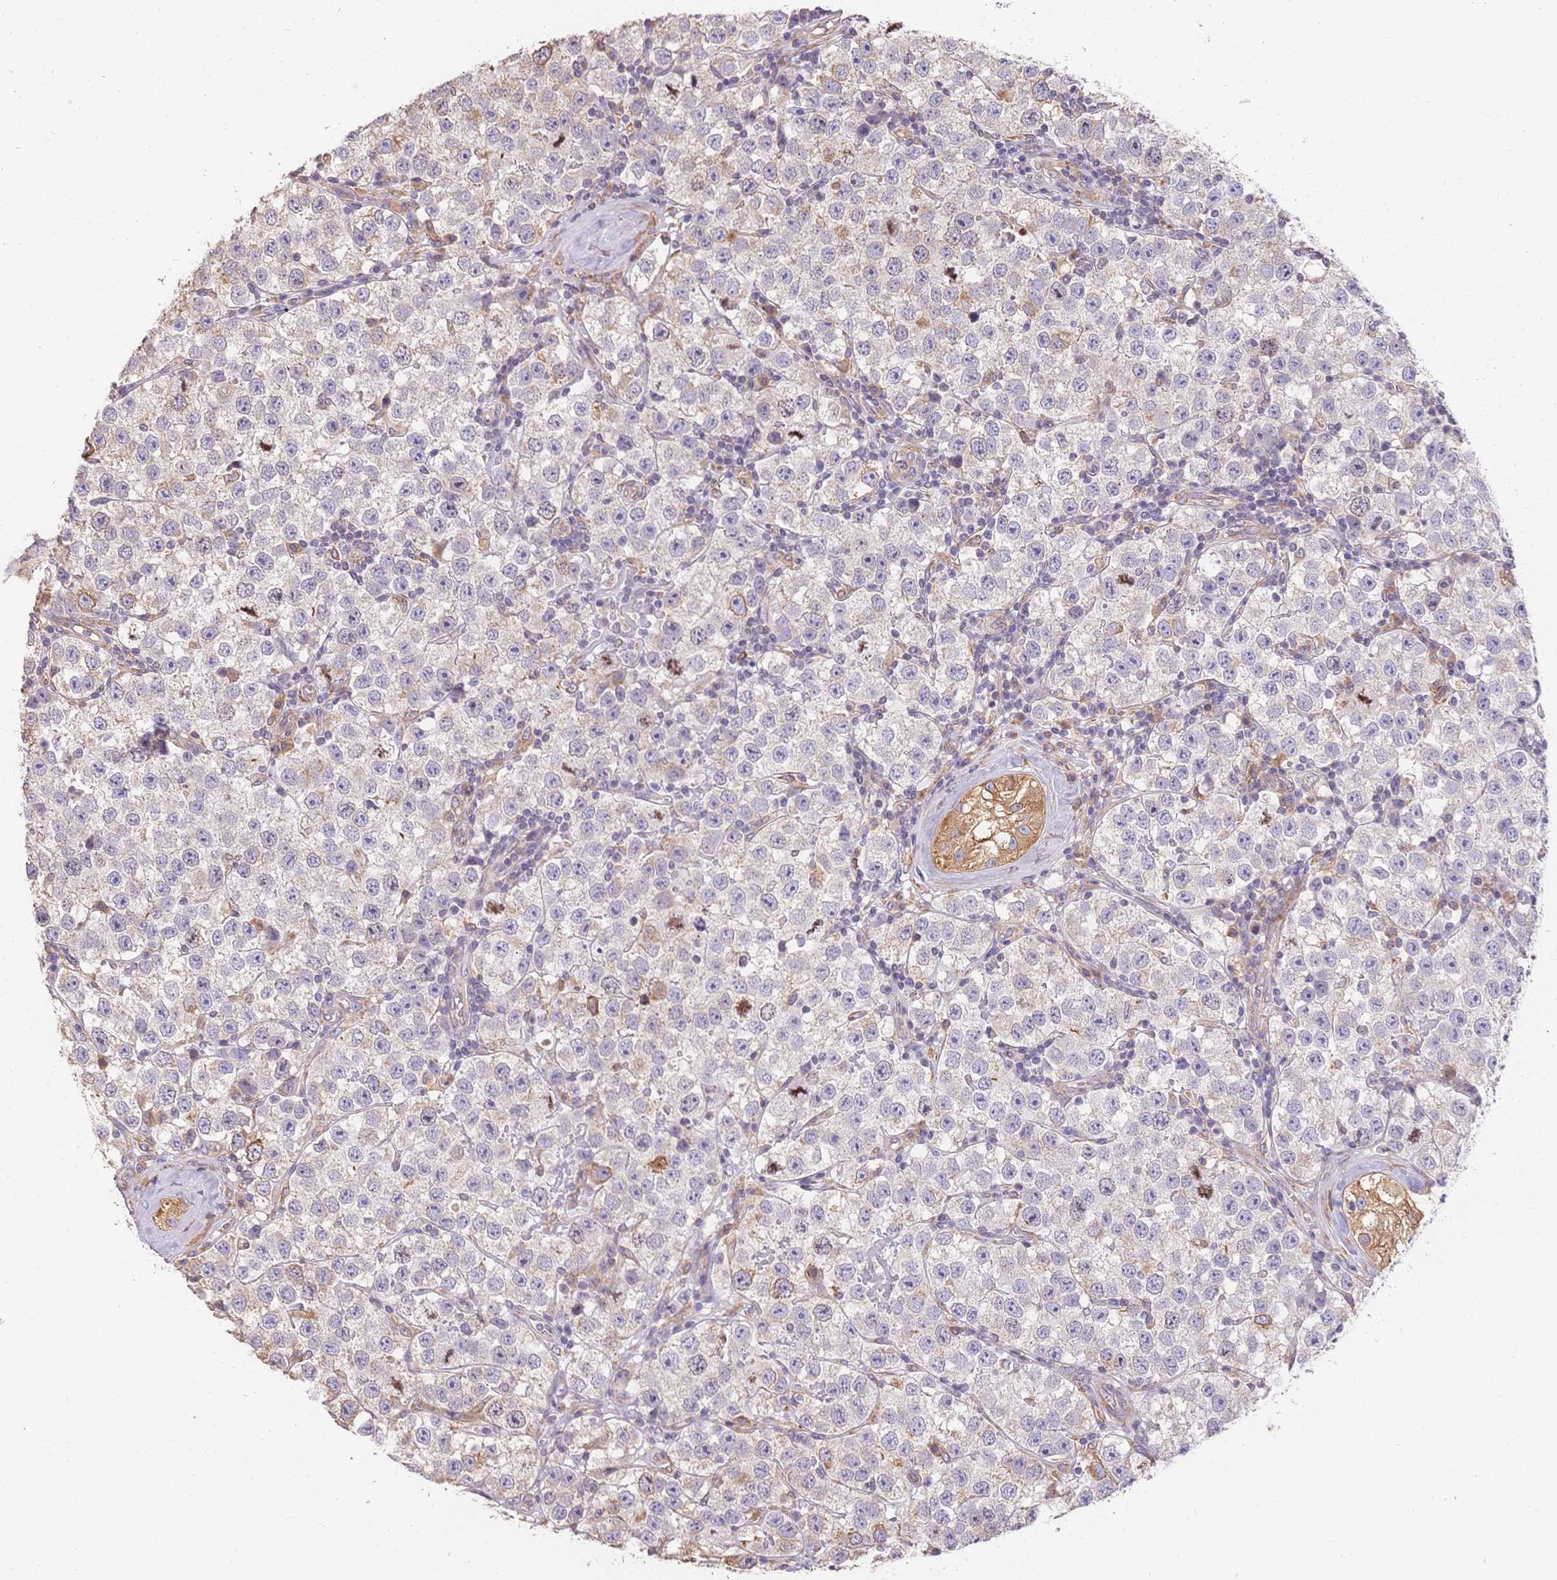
{"staining": {"intensity": "weak", "quantity": "<25%", "location": "cytoplasmic/membranous"}, "tissue": "testis cancer", "cell_type": "Tumor cells", "image_type": "cancer", "snomed": [{"axis": "morphology", "description": "Seminoma, NOS"}, {"axis": "topography", "description": "Testis"}], "caption": "This micrograph is of testis seminoma stained with IHC to label a protein in brown with the nuclei are counter-stained blue. There is no positivity in tumor cells.", "gene": "HS3ST5", "patient": {"sex": "male", "age": 34}}